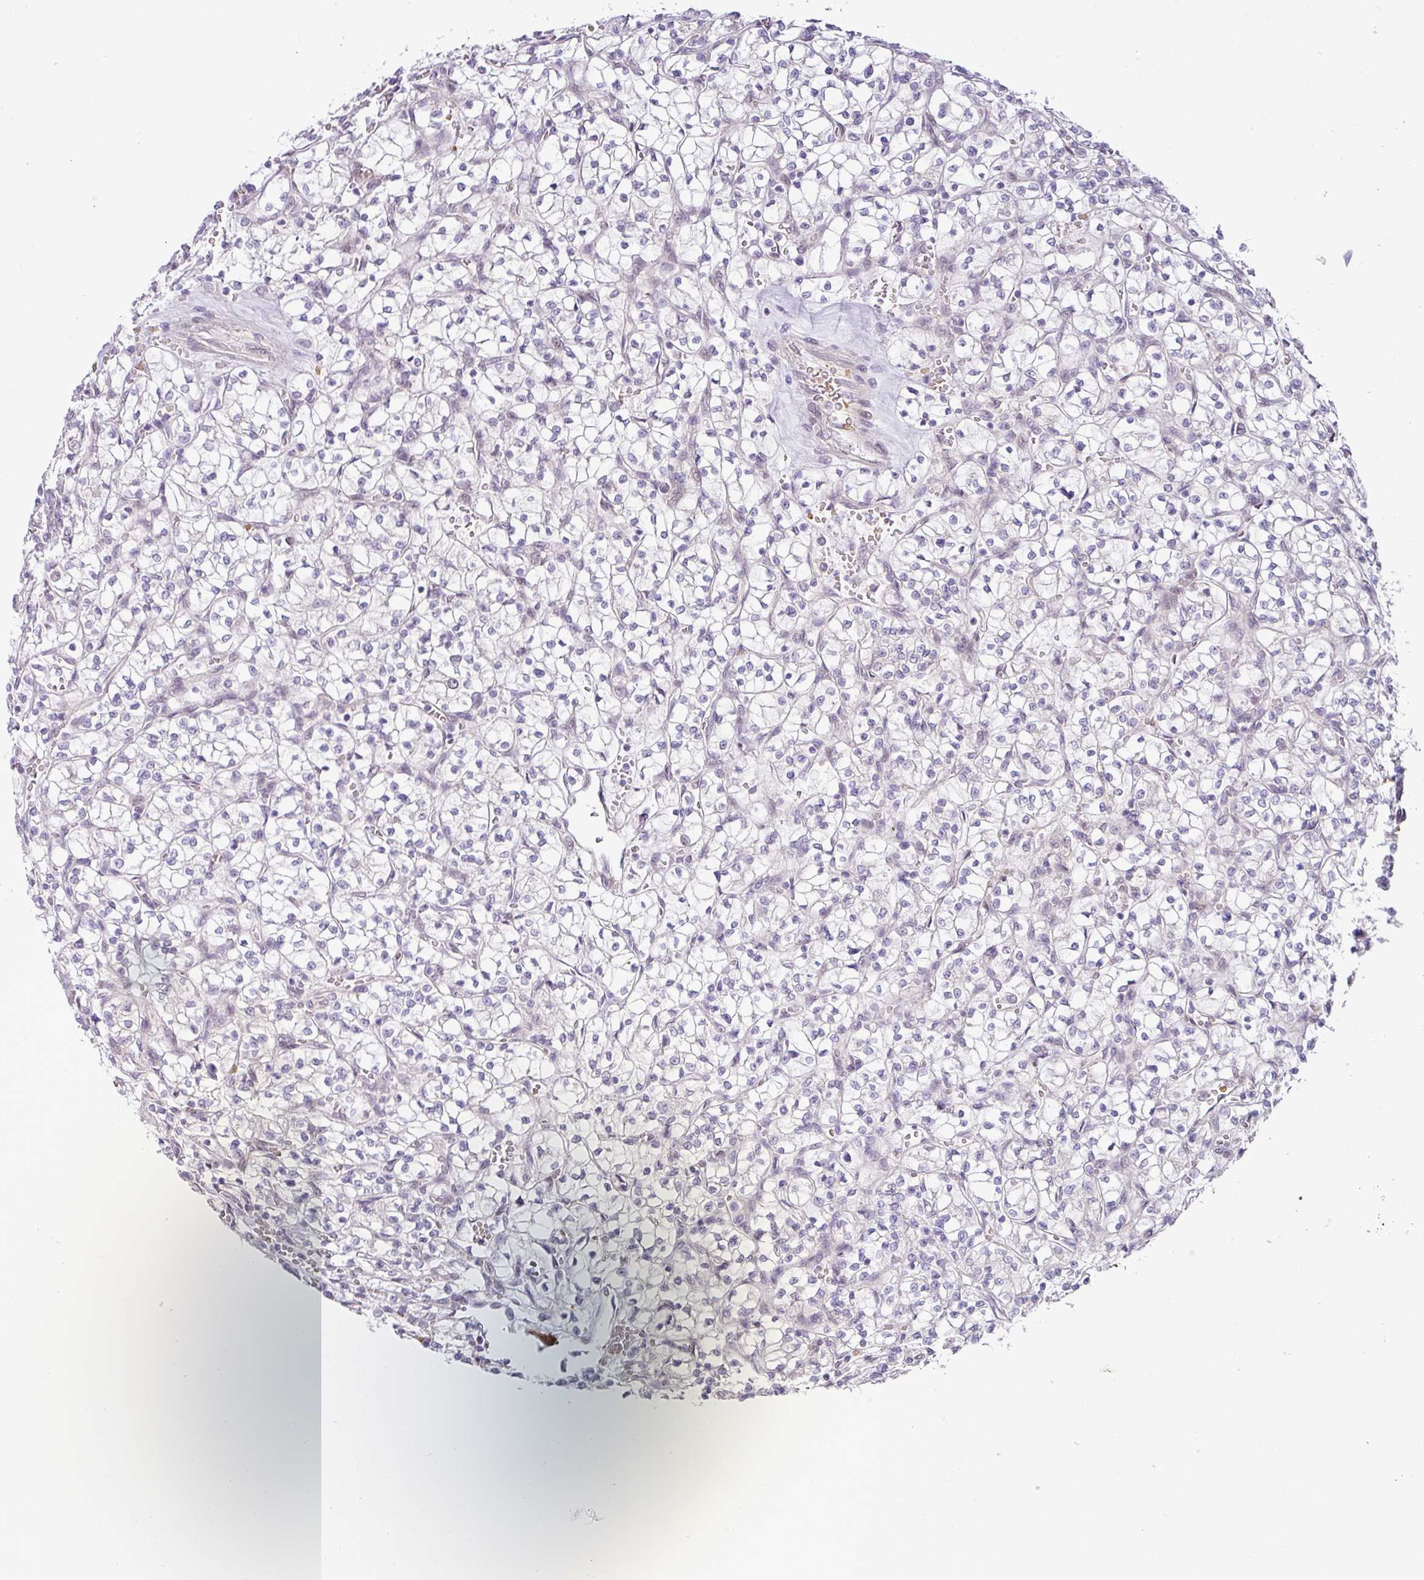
{"staining": {"intensity": "negative", "quantity": "none", "location": "none"}, "tissue": "renal cancer", "cell_type": "Tumor cells", "image_type": "cancer", "snomed": [{"axis": "morphology", "description": "Adenocarcinoma, NOS"}, {"axis": "topography", "description": "Kidney"}], "caption": "The micrograph shows no staining of tumor cells in adenocarcinoma (renal).", "gene": "PARP2", "patient": {"sex": "female", "age": 64}}